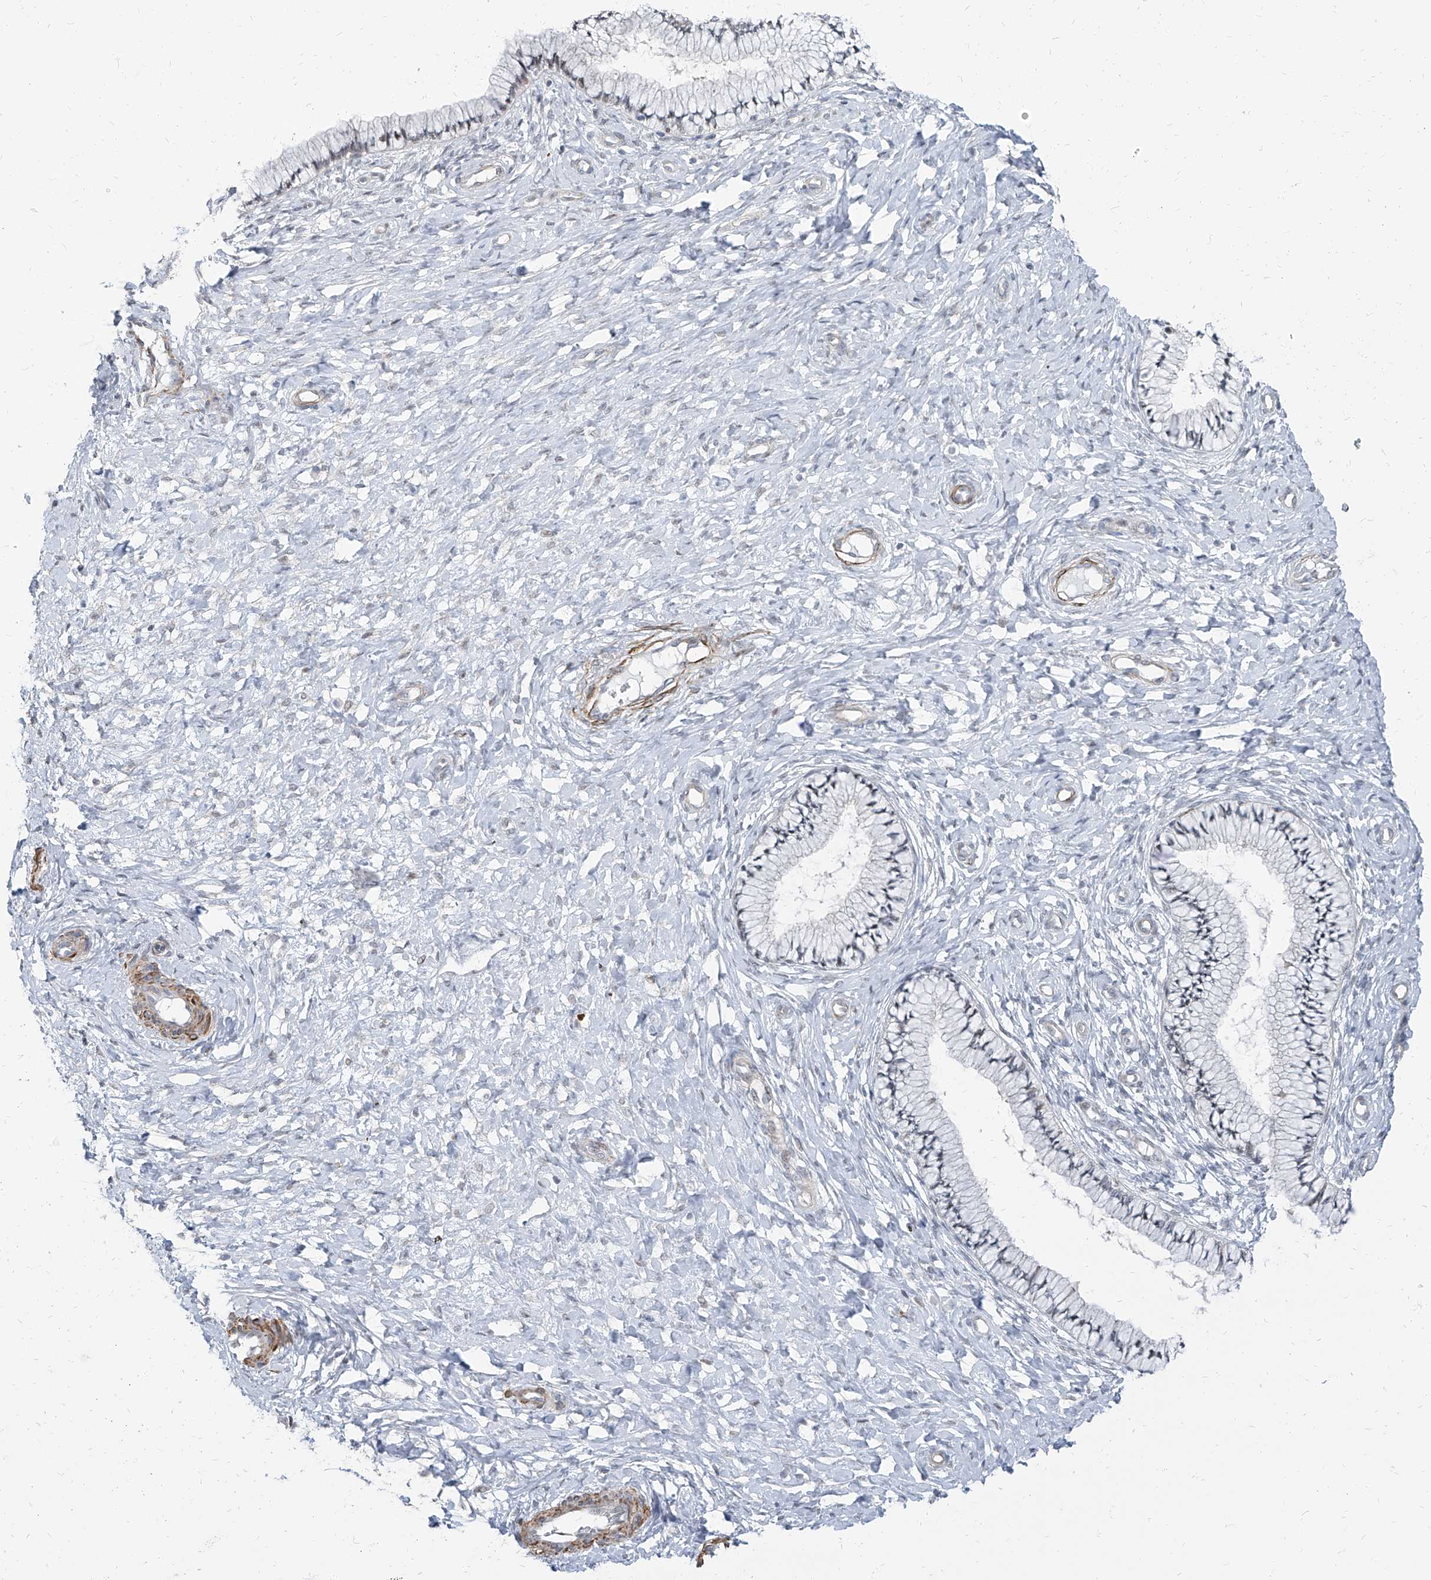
{"staining": {"intensity": "negative", "quantity": "none", "location": "none"}, "tissue": "cervix", "cell_type": "Glandular cells", "image_type": "normal", "snomed": [{"axis": "morphology", "description": "Normal tissue, NOS"}, {"axis": "topography", "description": "Cervix"}], "caption": "Protein analysis of normal cervix reveals no significant positivity in glandular cells.", "gene": "TXLNB", "patient": {"sex": "female", "age": 36}}